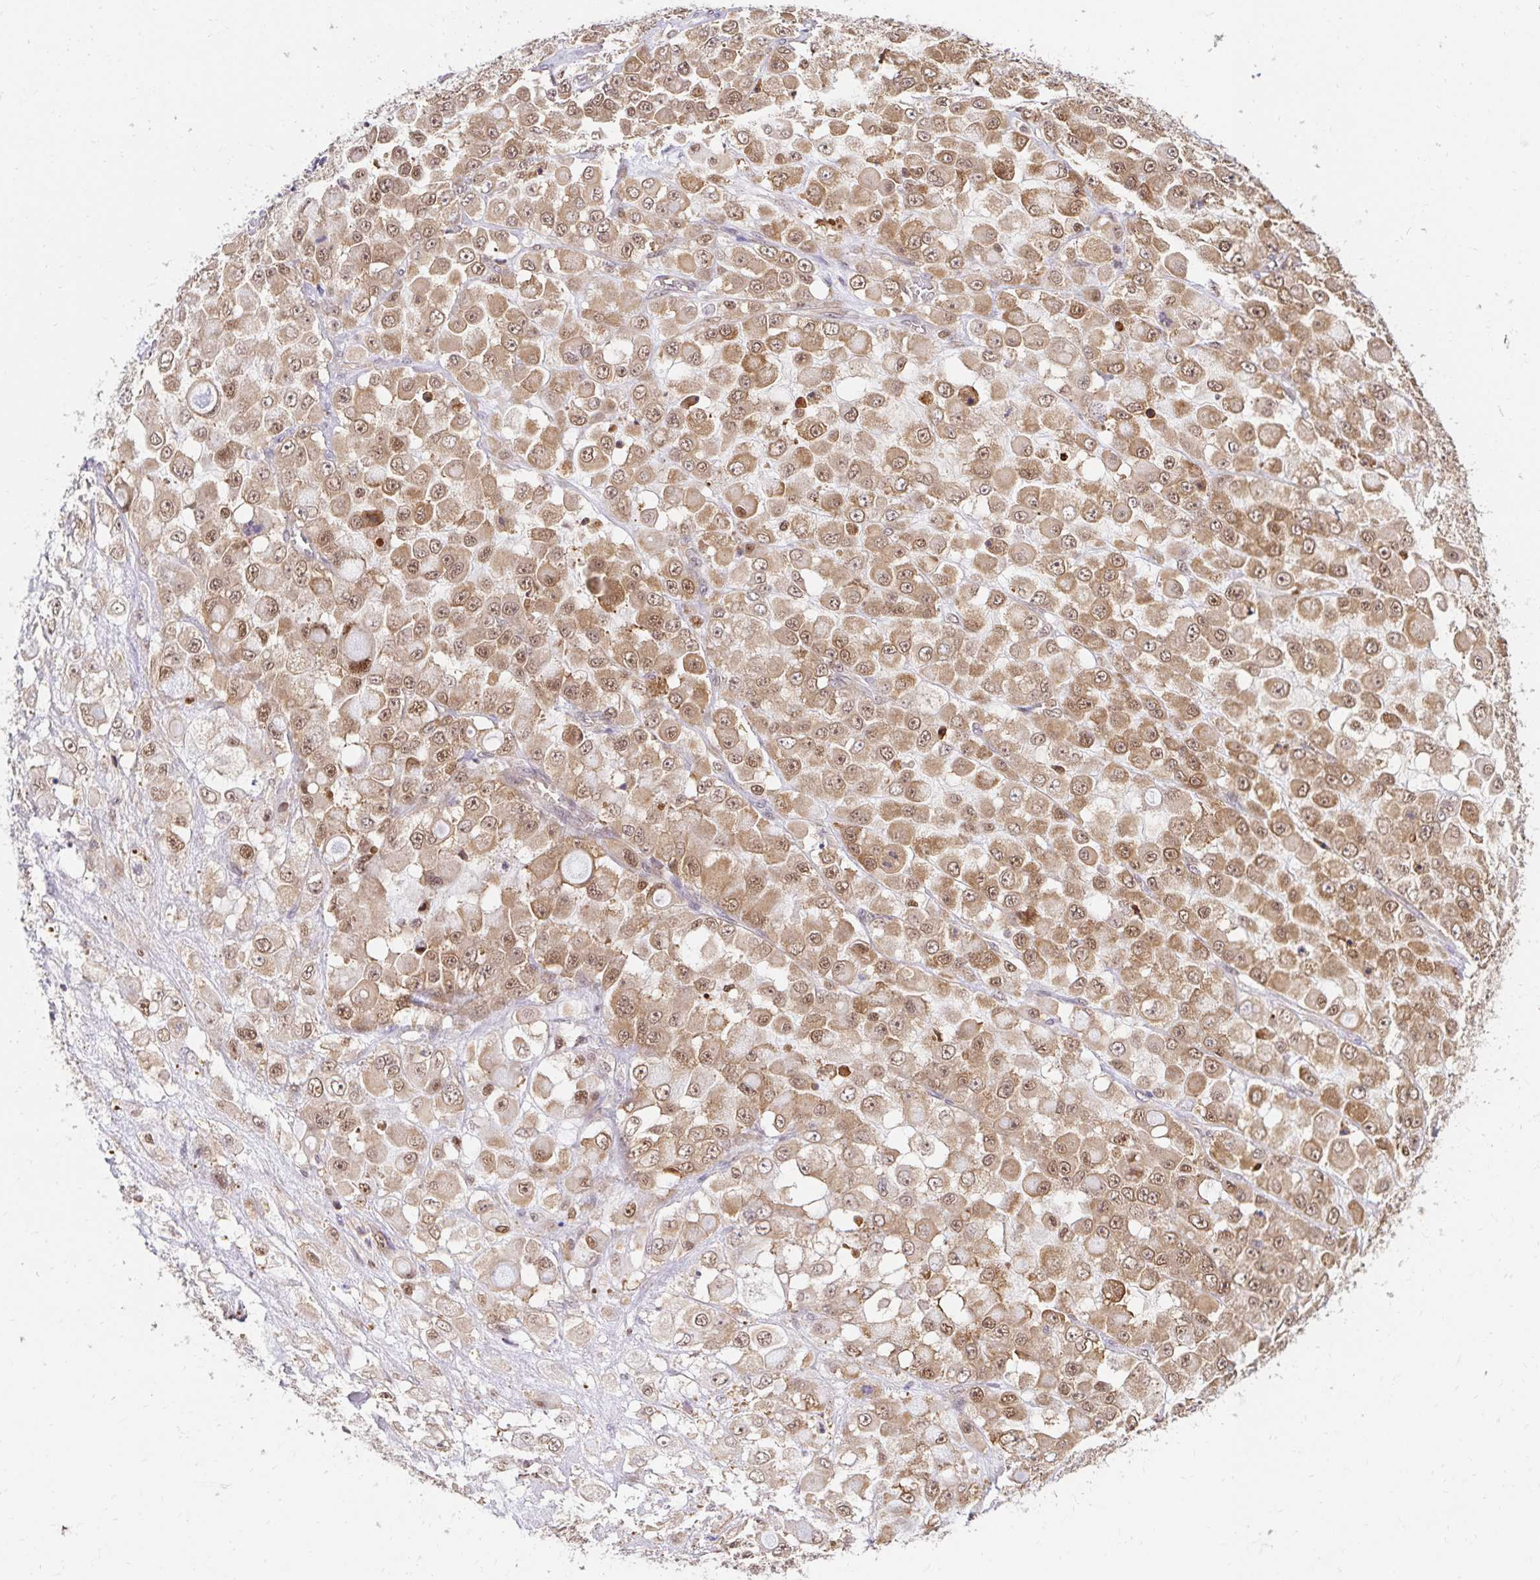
{"staining": {"intensity": "moderate", "quantity": ">75%", "location": "cytoplasmic/membranous,nuclear"}, "tissue": "stomach cancer", "cell_type": "Tumor cells", "image_type": "cancer", "snomed": [{"axis": "morphology", "description": "Adenocarcinoma, NOS"}, {"axis": "topography", "description": "Stomach"}], "caption": "IHC of human stomach cancer (adenocarcinoma) reveals medium levels of moderate cytoplasmic/membranous and nuclear expression in about >75% of tumor cells.", "gene": "PSMA4", "patient": {"sex": "female", "age": 76}}